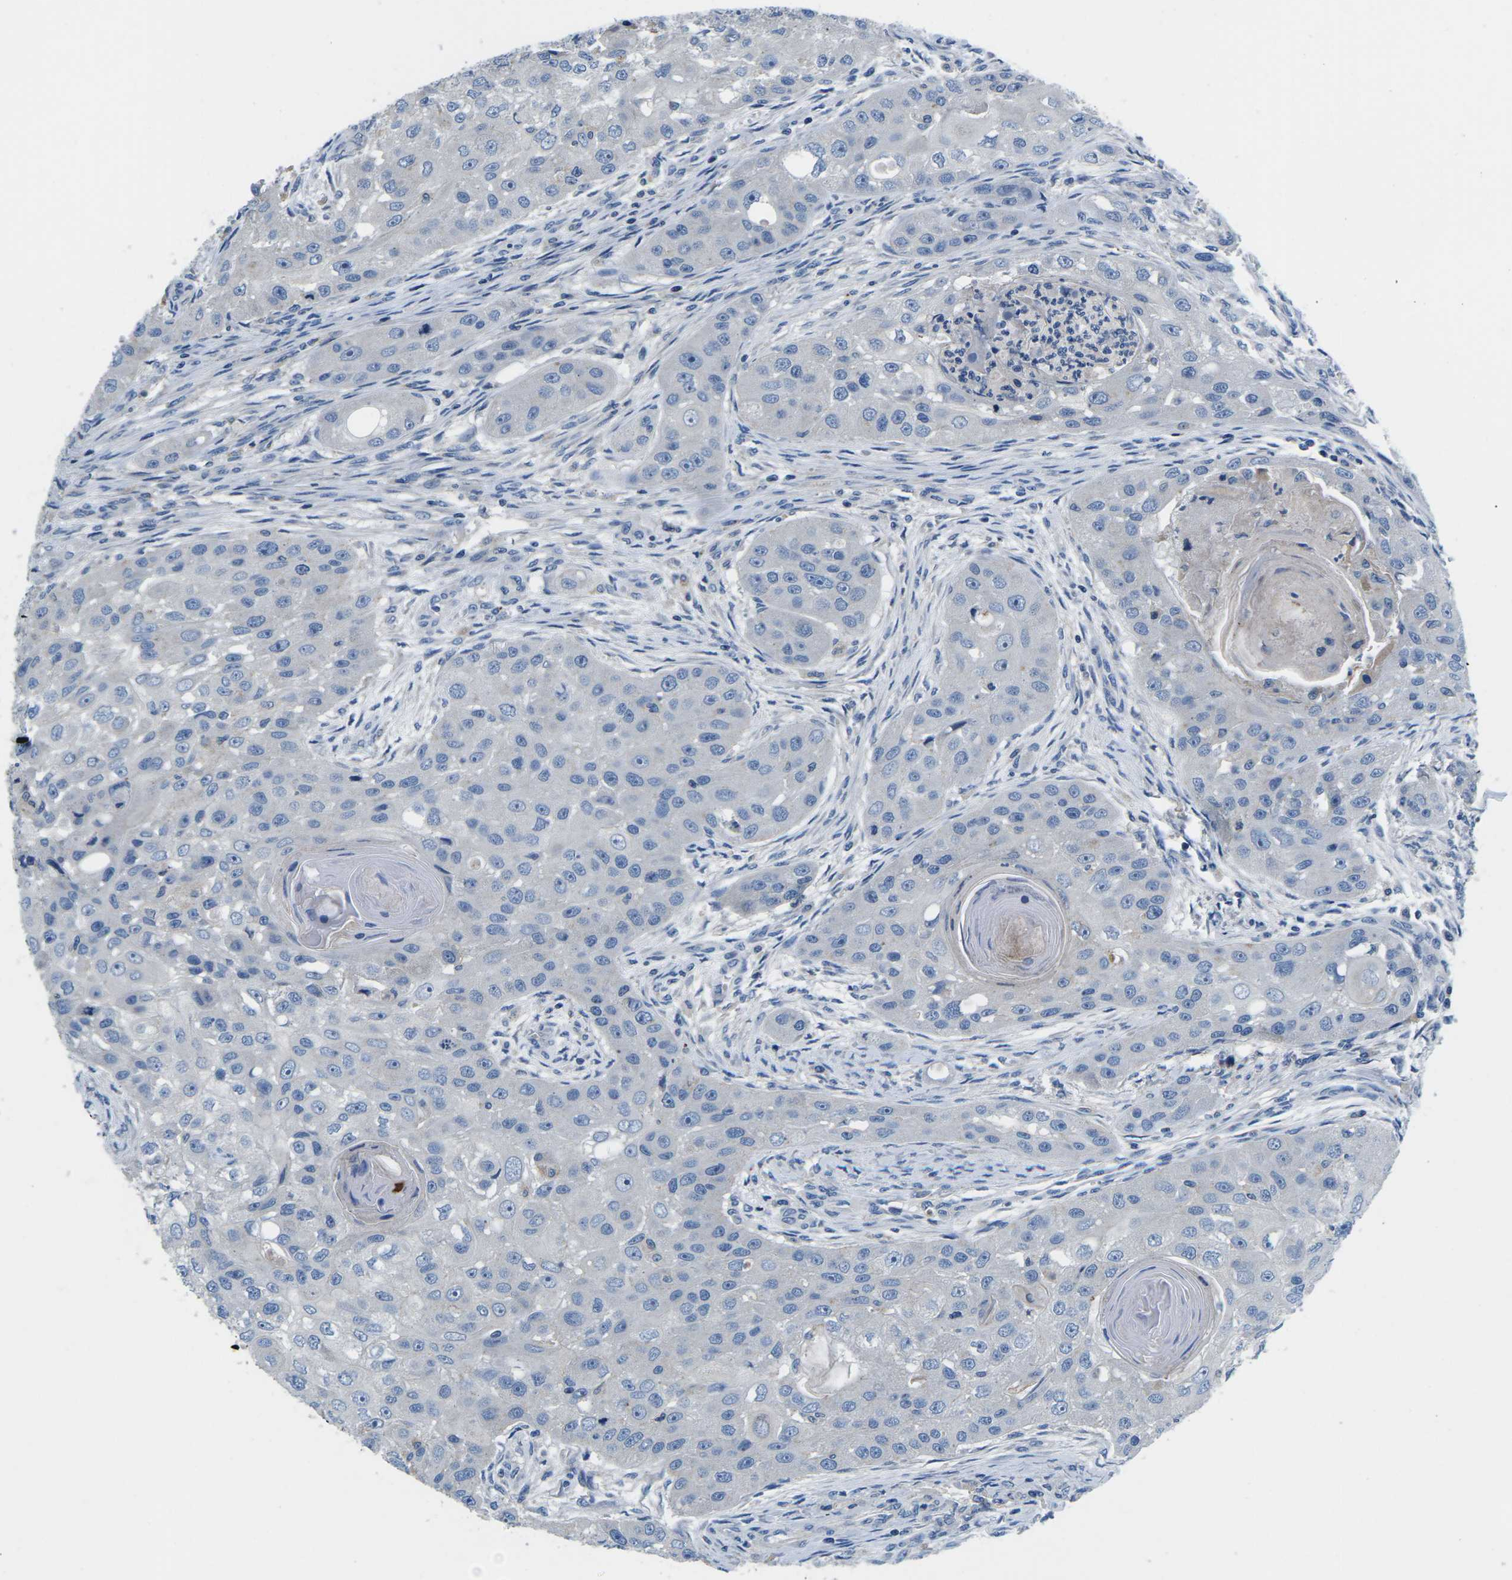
{"staining": {"intensity": "negative", "quantity": "none", "location": "none"}, "tissue": "head and neck cancer", "cell_type": "Tumor cells", "image_type": "cancer", "snomed": [{"axis": "morphology", "description": "Normal tissue, NOS"}, {"axis": "morphology", "description": "Squamous cell carcinoma, NOS"}, {"axis": "topography", "description": "Skeletal muscle"}, {"axis": "topography", "description": "Head-Neck"}], "caption": "DAB (3,3'-diaminobenzidine) immunohistochemical staining of head and neck squamous cell carcinoma reveals no significant staining in tumor cells.", "gene": "PDCD6IP", "patient": {"sex": "male", "age": 51}}